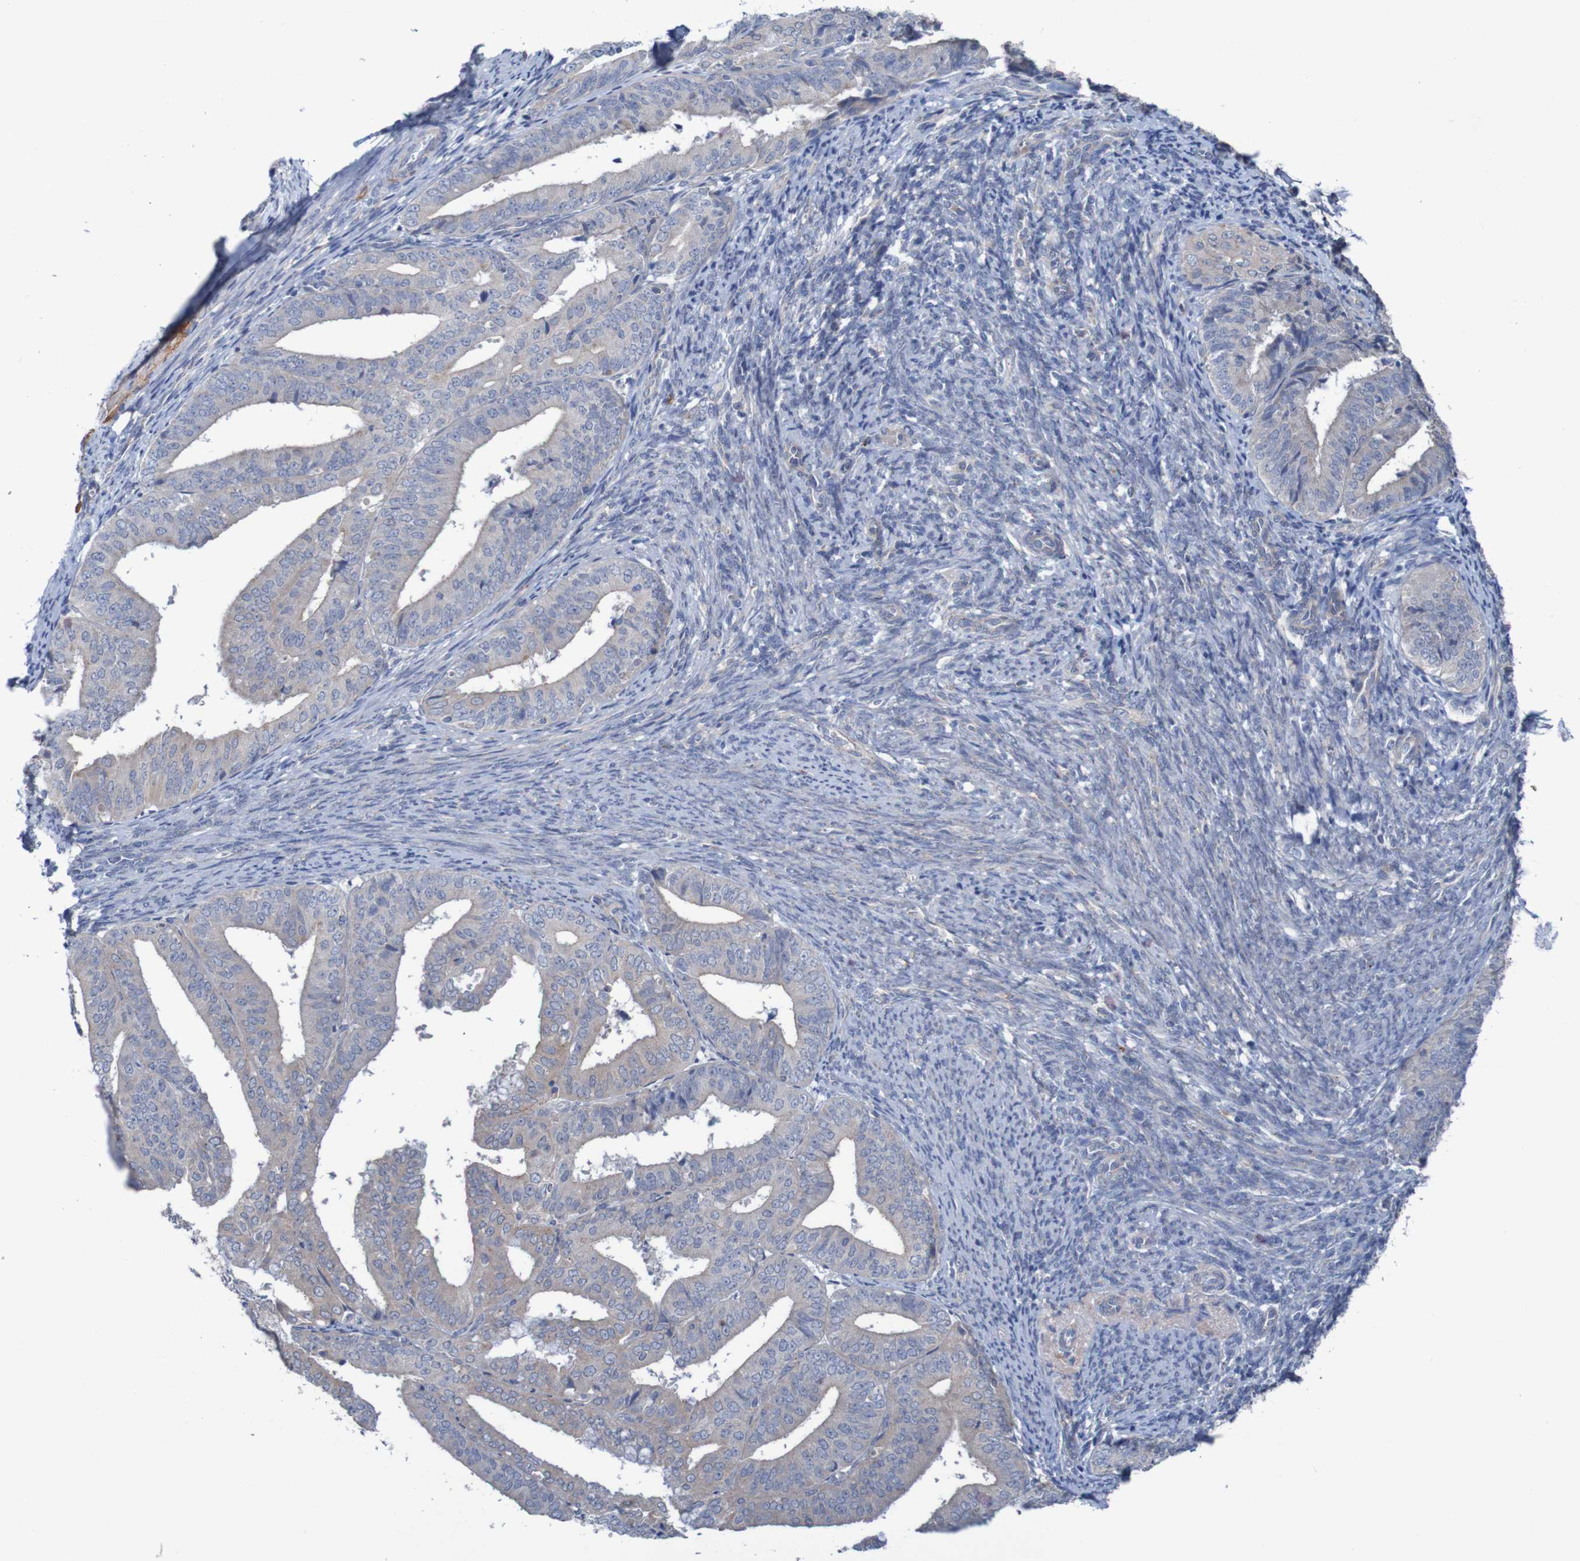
{"staining": {"intensity": "weak", "quantity": ">75%", "location": "cytoplasmic/membranous"}, "tissue": "endometrial cancer", "cell_type": "Tumor cells", "image_type": "cancer", "snomed": [{"axis": "morphology", "description": "Adenocarcinoma, NOS"}, {"axis": "topography", "description": "Endometrium"}], "caption": "Immunohistochemical staining of endometrial cancer (adenocarcinoma) shows weak cytoplasmic/membranous protein expression in about >75% of tumor cells.", "gene": "ANGPT4", "patient": {"sex": "female", "age": 63}}